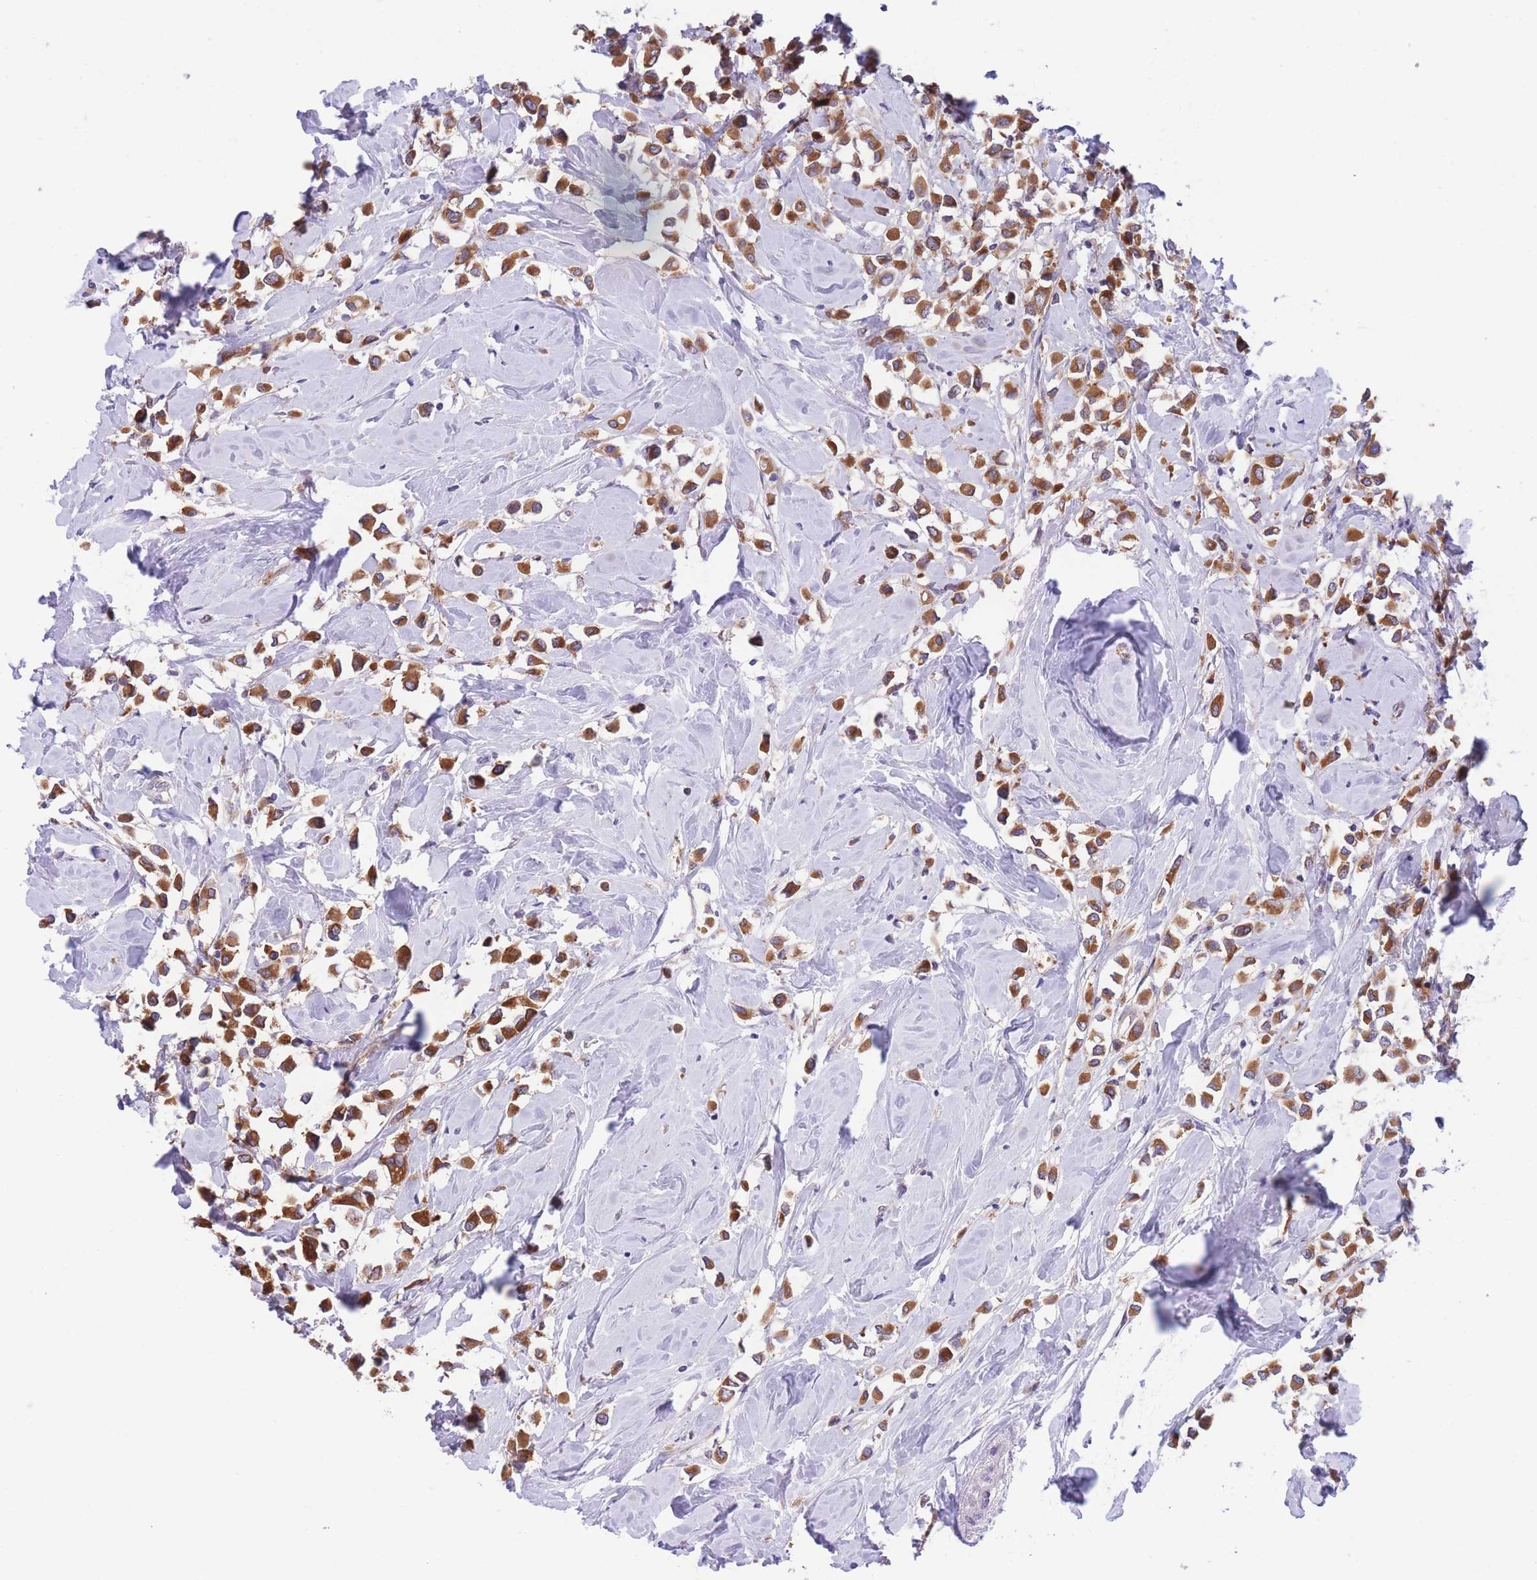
{"staining": {"intensity": "strong", "quantity": ">75%", "location": "cytoplasmic/membranous"}, "tissue": "breast cancer", "cell_type": "Tumor cells", "image_type": "cancer", "snomed": [{"axis": "morphology", "description": "Duct carcinoma"}, {"axis": "topography", "description": "Breast"}], "caption": "DAB (3,3'-diaminobenzidine) immunohistochemical staining of intraductal carcinoma (breast) displays strong cytoplasmic/membranous protein staining in approximately >75% of tumor cells.", "gene": "WWOX", "patient": {"sex": "female", "age": 61}}